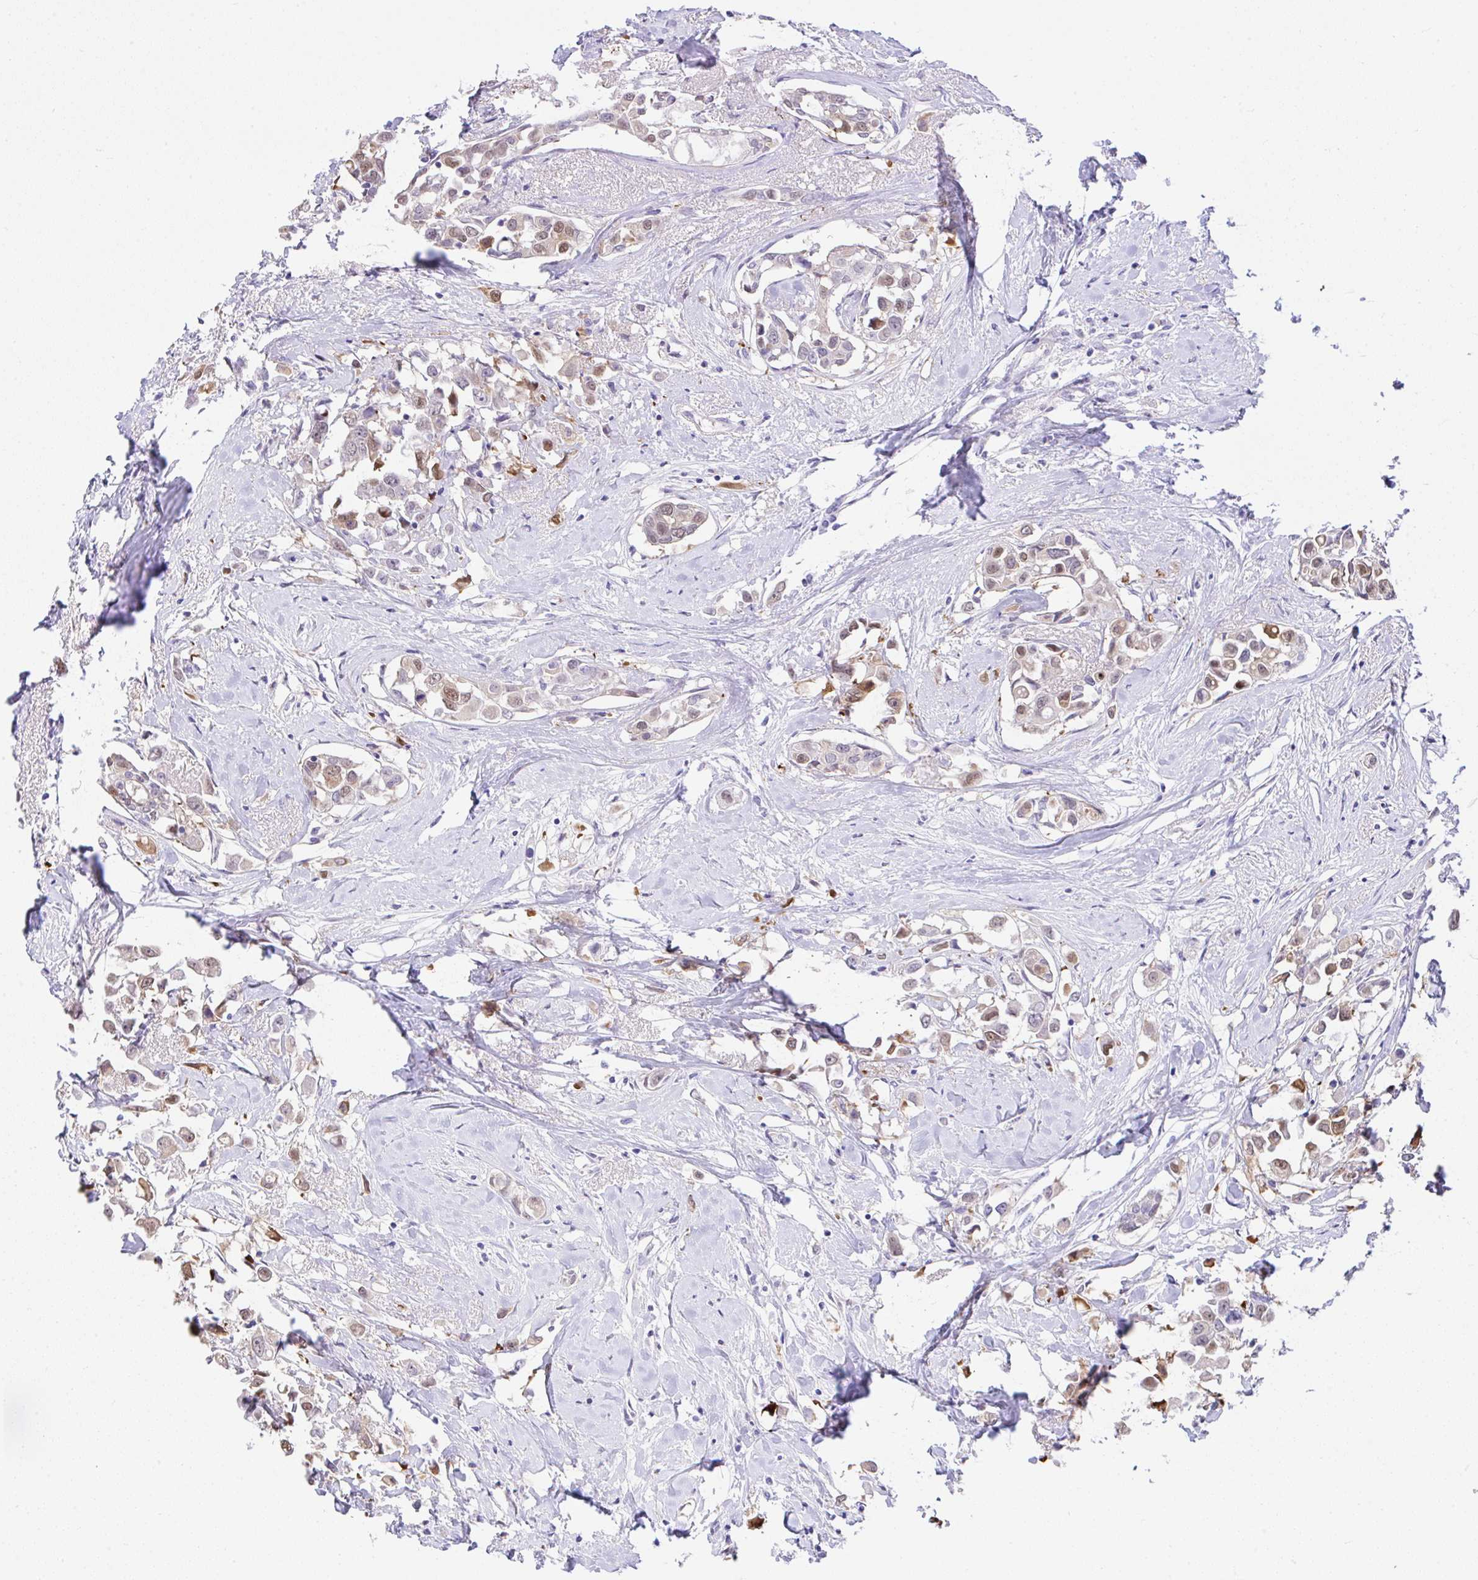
{"staining": {"intensity": "weak", "quantity": ">75%", "location": "cytoplasmic/membranous,nuclear"}, "tissue": "breast cancer", "cell_type": "Tumor cells", "image_type": "cancer", "snomed": [{"axis": "morphology", "description": "Duct carcinoma"}, {"axis": "topography", "description": "Breast"}], "caption": "A histopathology image of human breast infiltrating ductal carcinoma stained for a protein shows weak cytoplasmic/membranous and nuclear brown staining in tumor cells.", "gene": "ZNF485", "patient": {"sex": "female", "age": 61}}